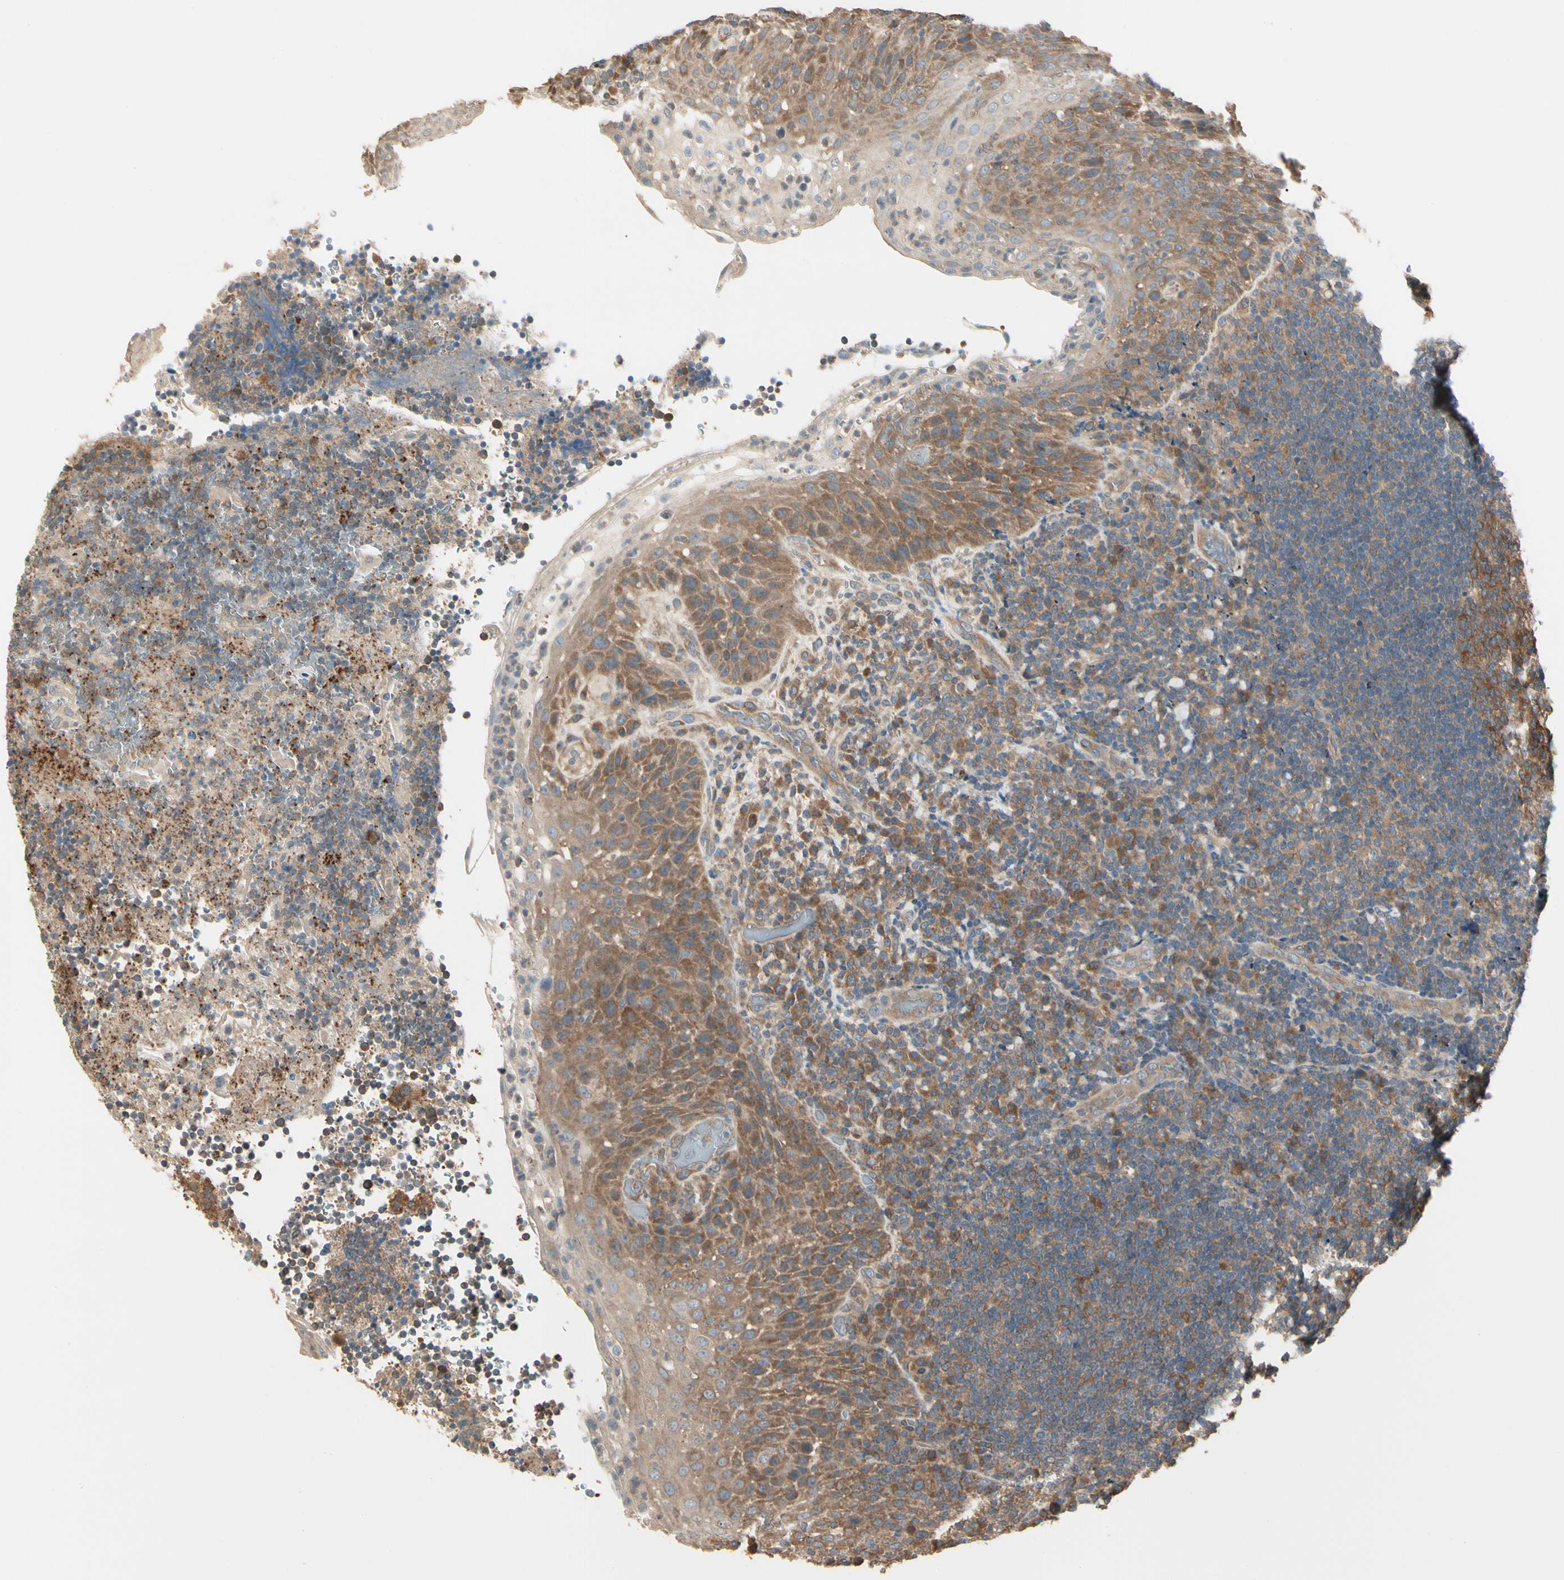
{"staining": {"intensity": "moderate", "quantity": "25%-75%", "location": "cytoplasmic/membranous"}, "tissue": "lymphoma", "cell_type": "Tumor cells", "image_type": "cancer", "snomed": [{"axis": "morphology", "description": "Malignant lymphoma, non-Hodgkin's type, High grade"}, {"axis": "topography", "description": "Tonsil"}], "caption": "Moderate cytoplasmic/membranous staining for a protein is present in about 25%-75% of tumor cells of lymphoma using IHC.", "gene": "IRAG1", "patient": {"sex": "female", "age": 36}}